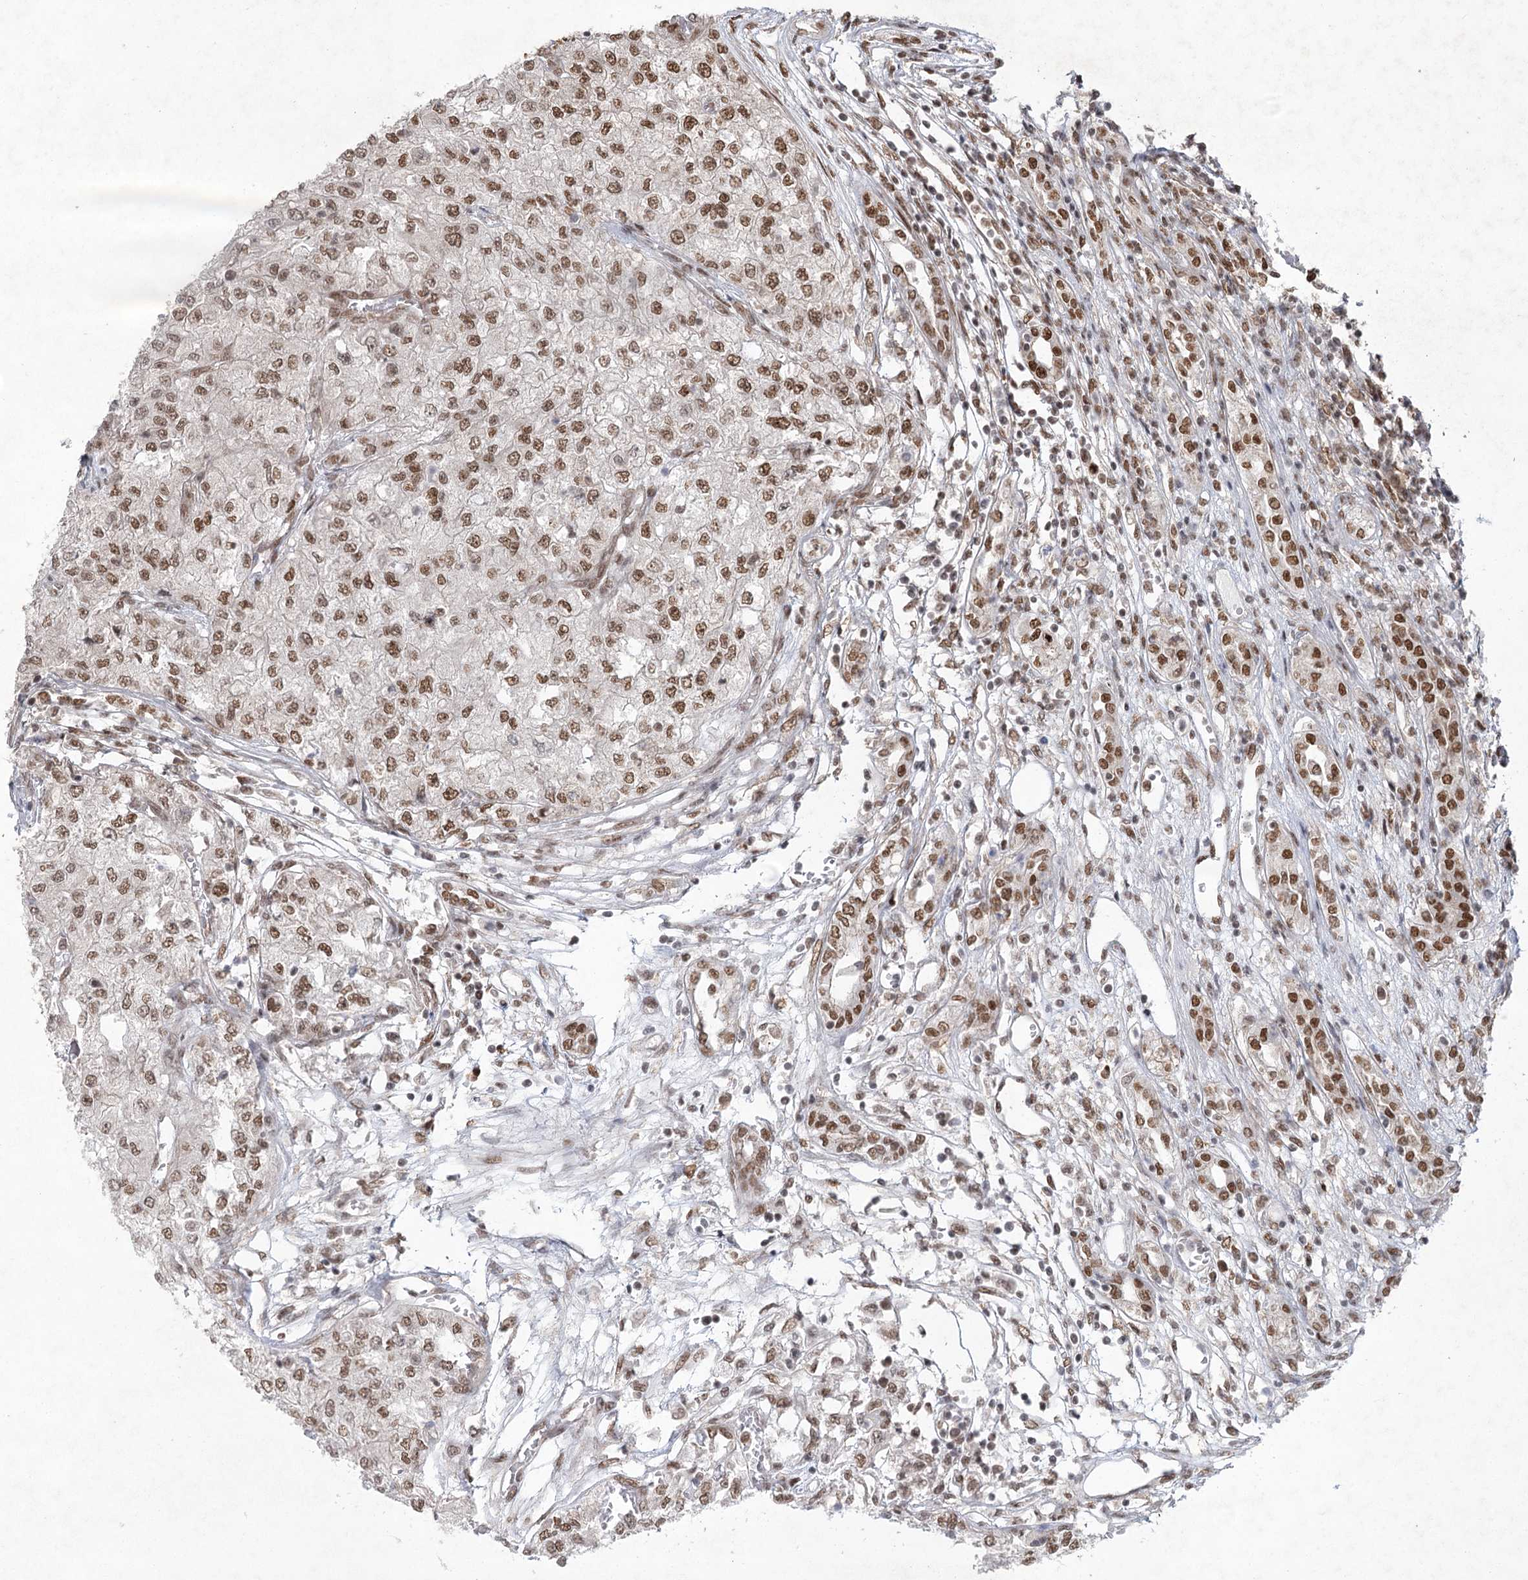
{"staining": {"intensity": "moderate", "quantity": ">75%", "location": "nuclear"}, "tissue": "renal cancer", "cell_type": "Tumor cells", "image_type": "cancer", "snomed": [{"axis": "morphology", "description": "Adenocarcinoma, NOS"}, {"axis": "topography", "description": "Kidney"}], "caption": "Immunohistochemical staining of human renal adenocarcinoma exhibits medium levels of moderate nuclear staining in approximately >75% of tumor cells. (IHC, brightfield microscopy, high magnification).", "gene": "ZCCHC8", "patient": {"sex": "female", "age": 54}}